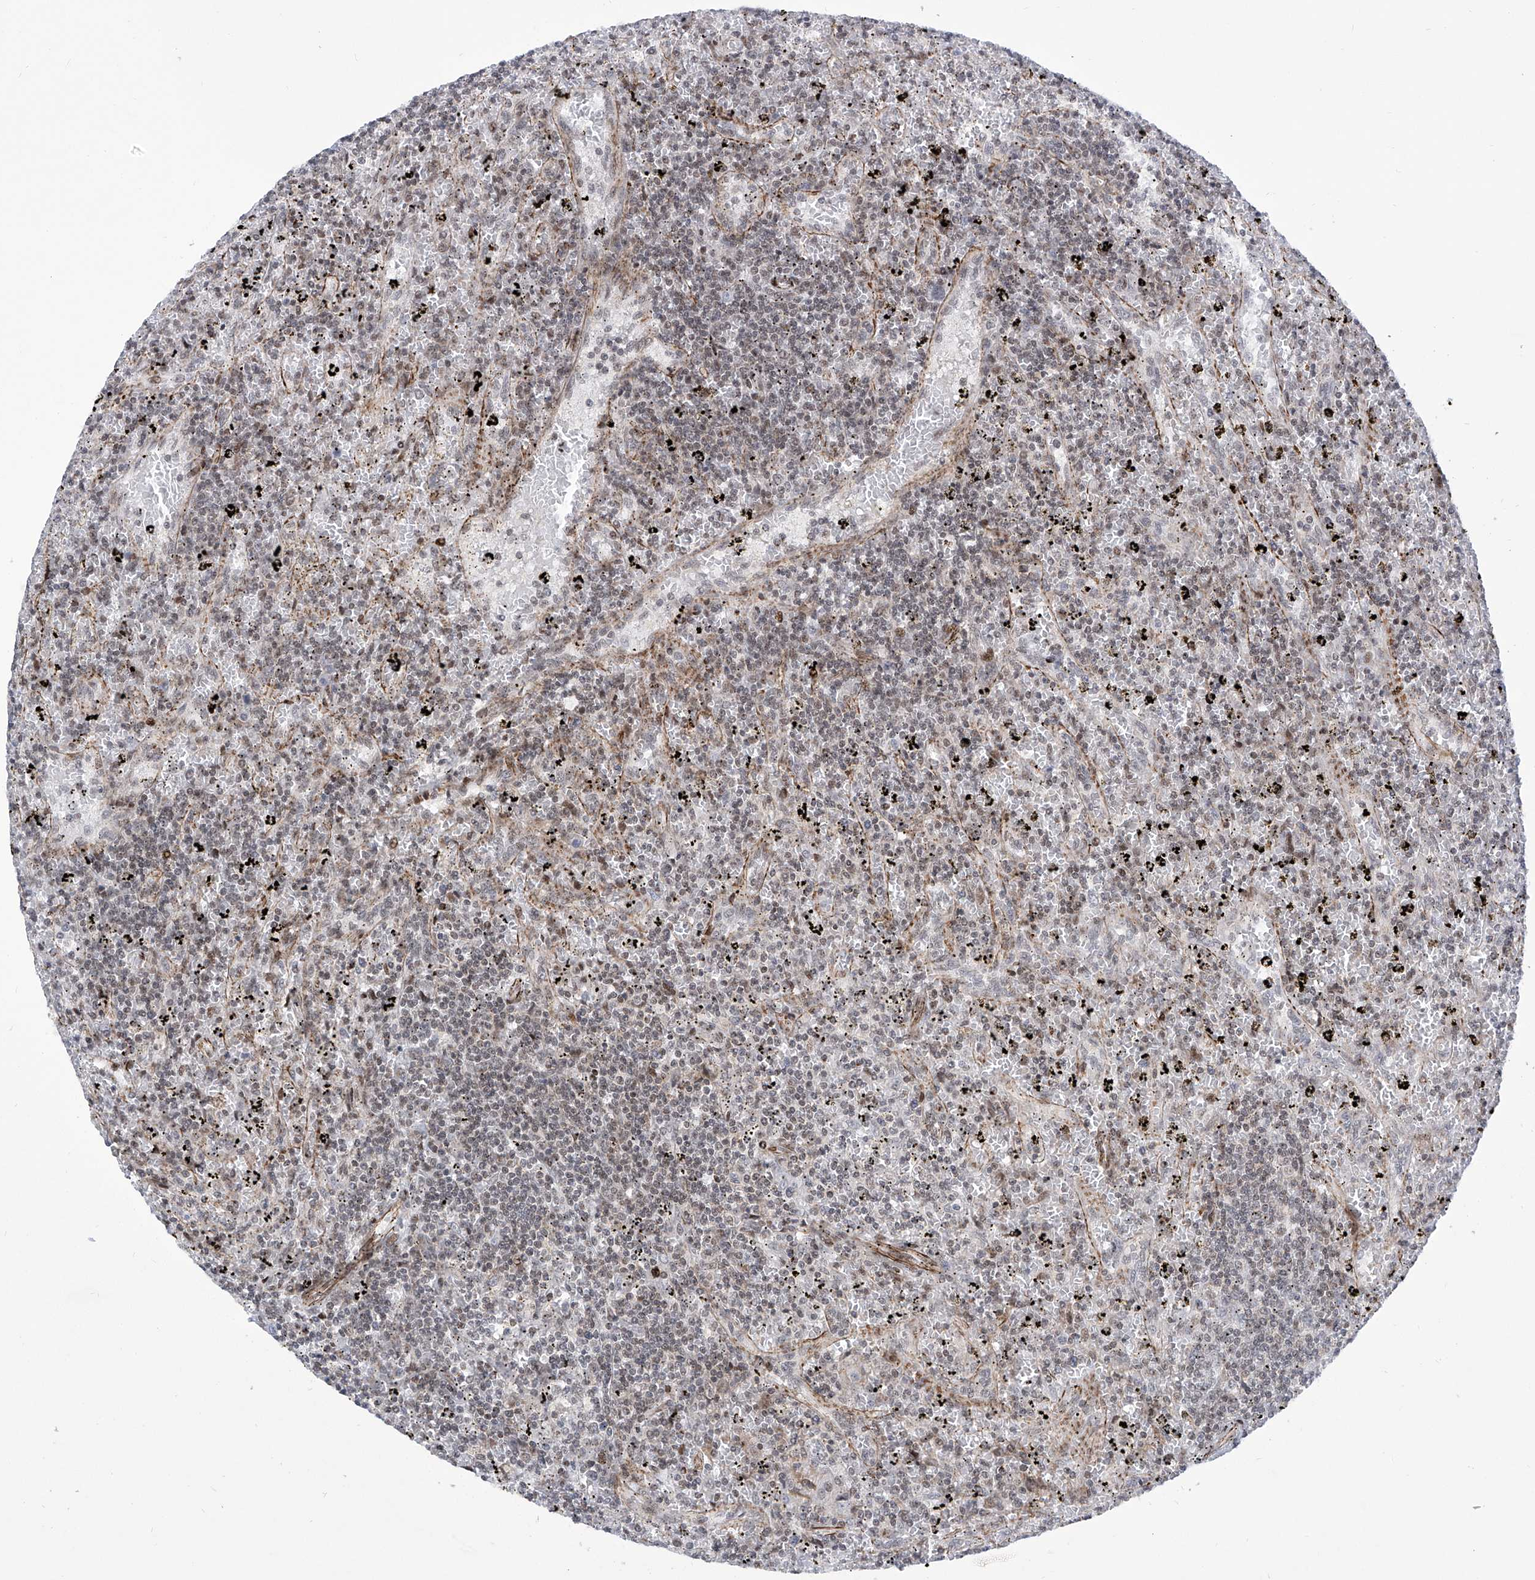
{"staining": {"intensity": "negative", "quantity": "none", "location": "none"}, "tissue": "lymphoma", "cell_type": "Tumor cells", "image_type": "cancer", "snomed": [{"axis": "morphology", "description": "Malignant lymphoma, non-Hodgkin's type, Low grade"}, {"axis": "topography", "description": "Spleen"}], "caption": "This histopathology image is of low-grade malignant lymphoma, non-Hodgkin's type stained with immunohistochemistry to label a protein in brown with the nuclei are counter-stained blue. There is no staining in tumor cells.", "gene": "CEP290", "patient": {"sex": "male", "age": 76}}